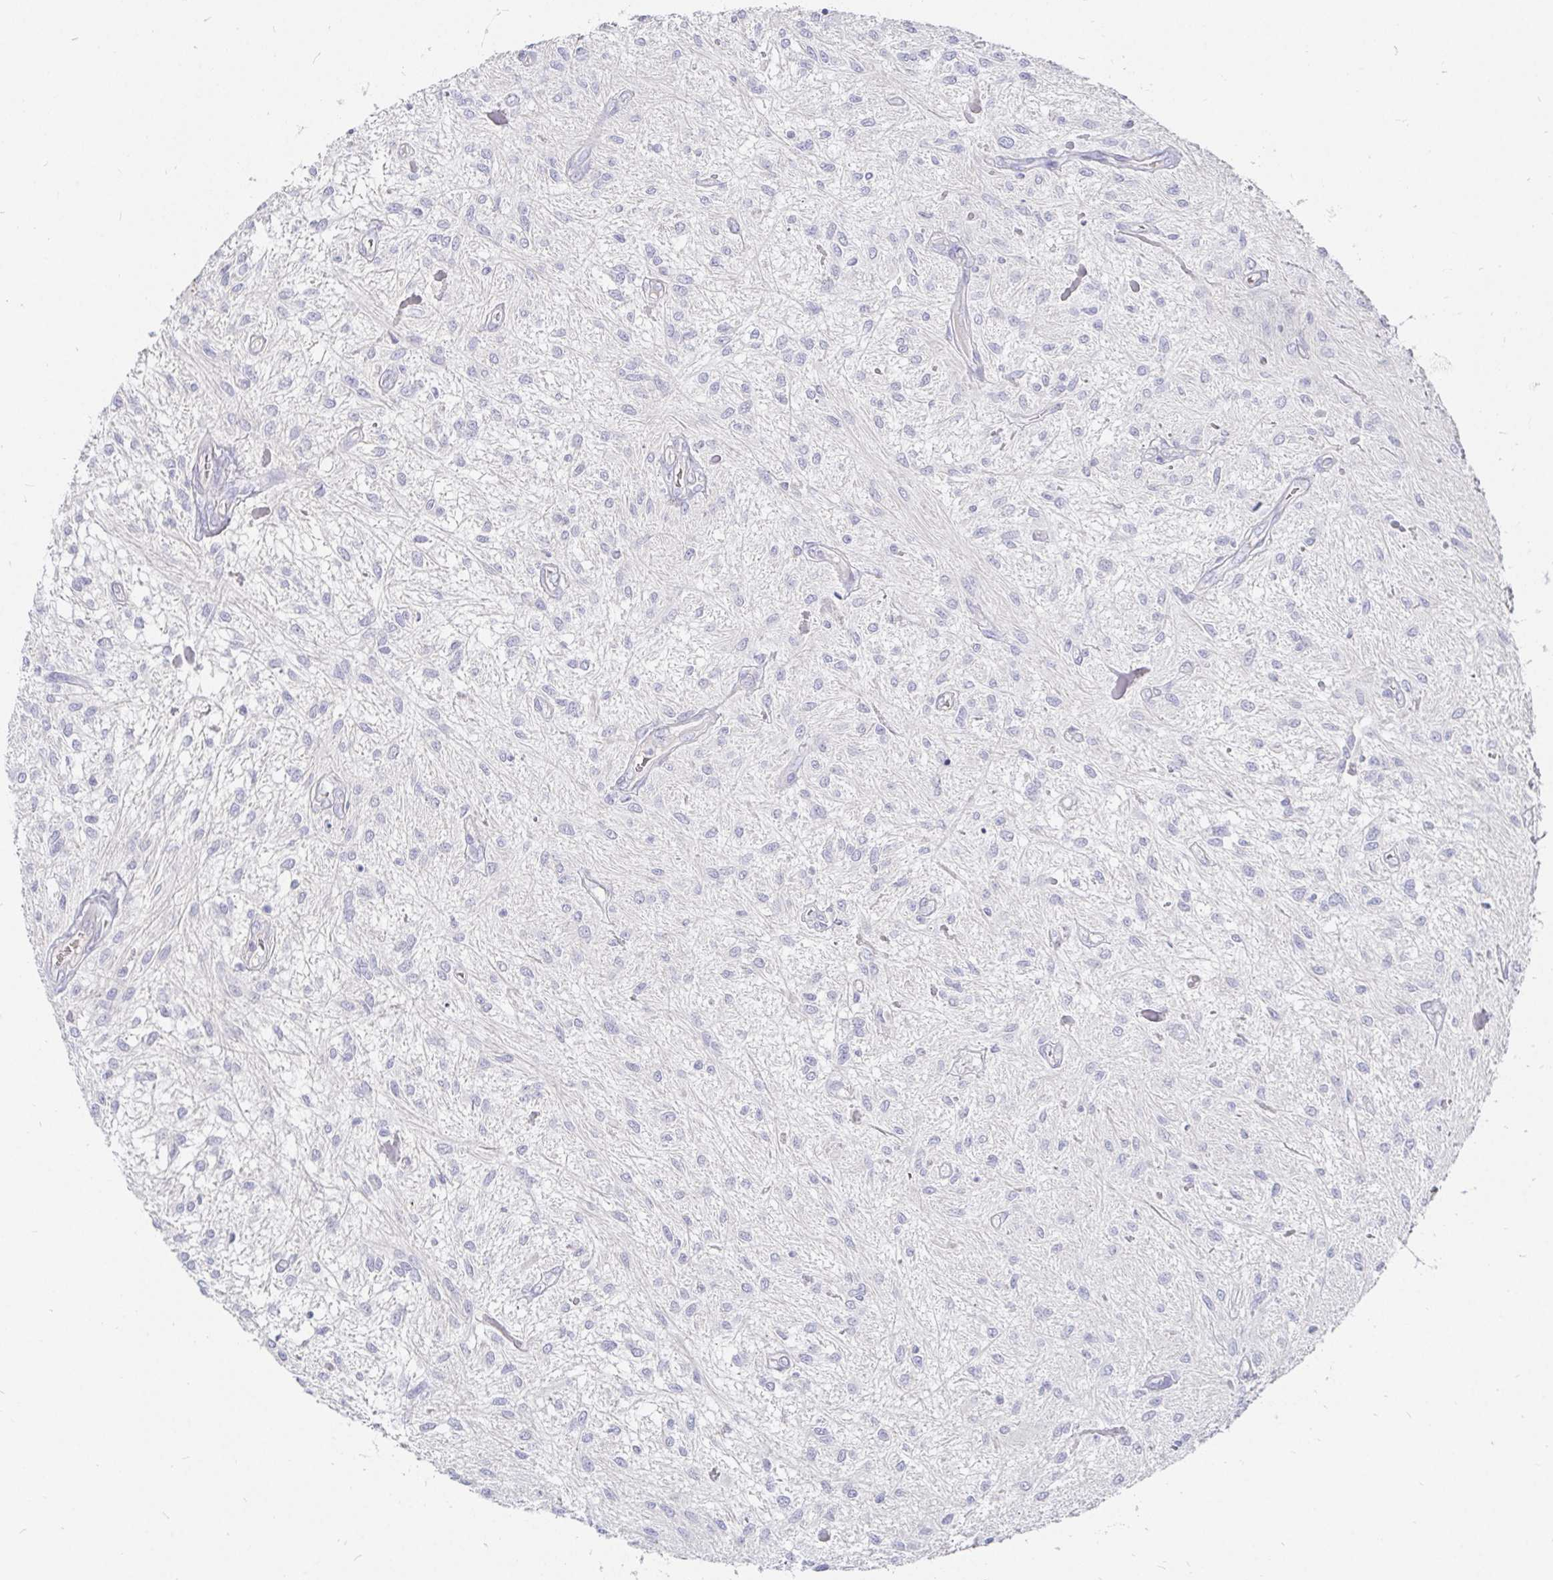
{"staining": {"intensity": "negative", "quantity": "none", "location": "none"}, "tissue": "glioma", "cell_type": "Tumor cells", "image_type": "cancer", "snomed": [{"axis": "morphology", "description": "Glioma, malignant, Low grade"}, {"axis": "topography", "description": "Cerebellum"}], "caption": "The immunohistochemistry (IHC) histopathology image has no significant staining in tumor cells of malignant glioma (low-grade) tissue. (Stains: DAB immunohistochemistry with hematoxylin counter stain, Microscopy: brightfield microscopy at high magnification).", "gene": "FGF21", "patient": {"sex": "female", "age": 14}}